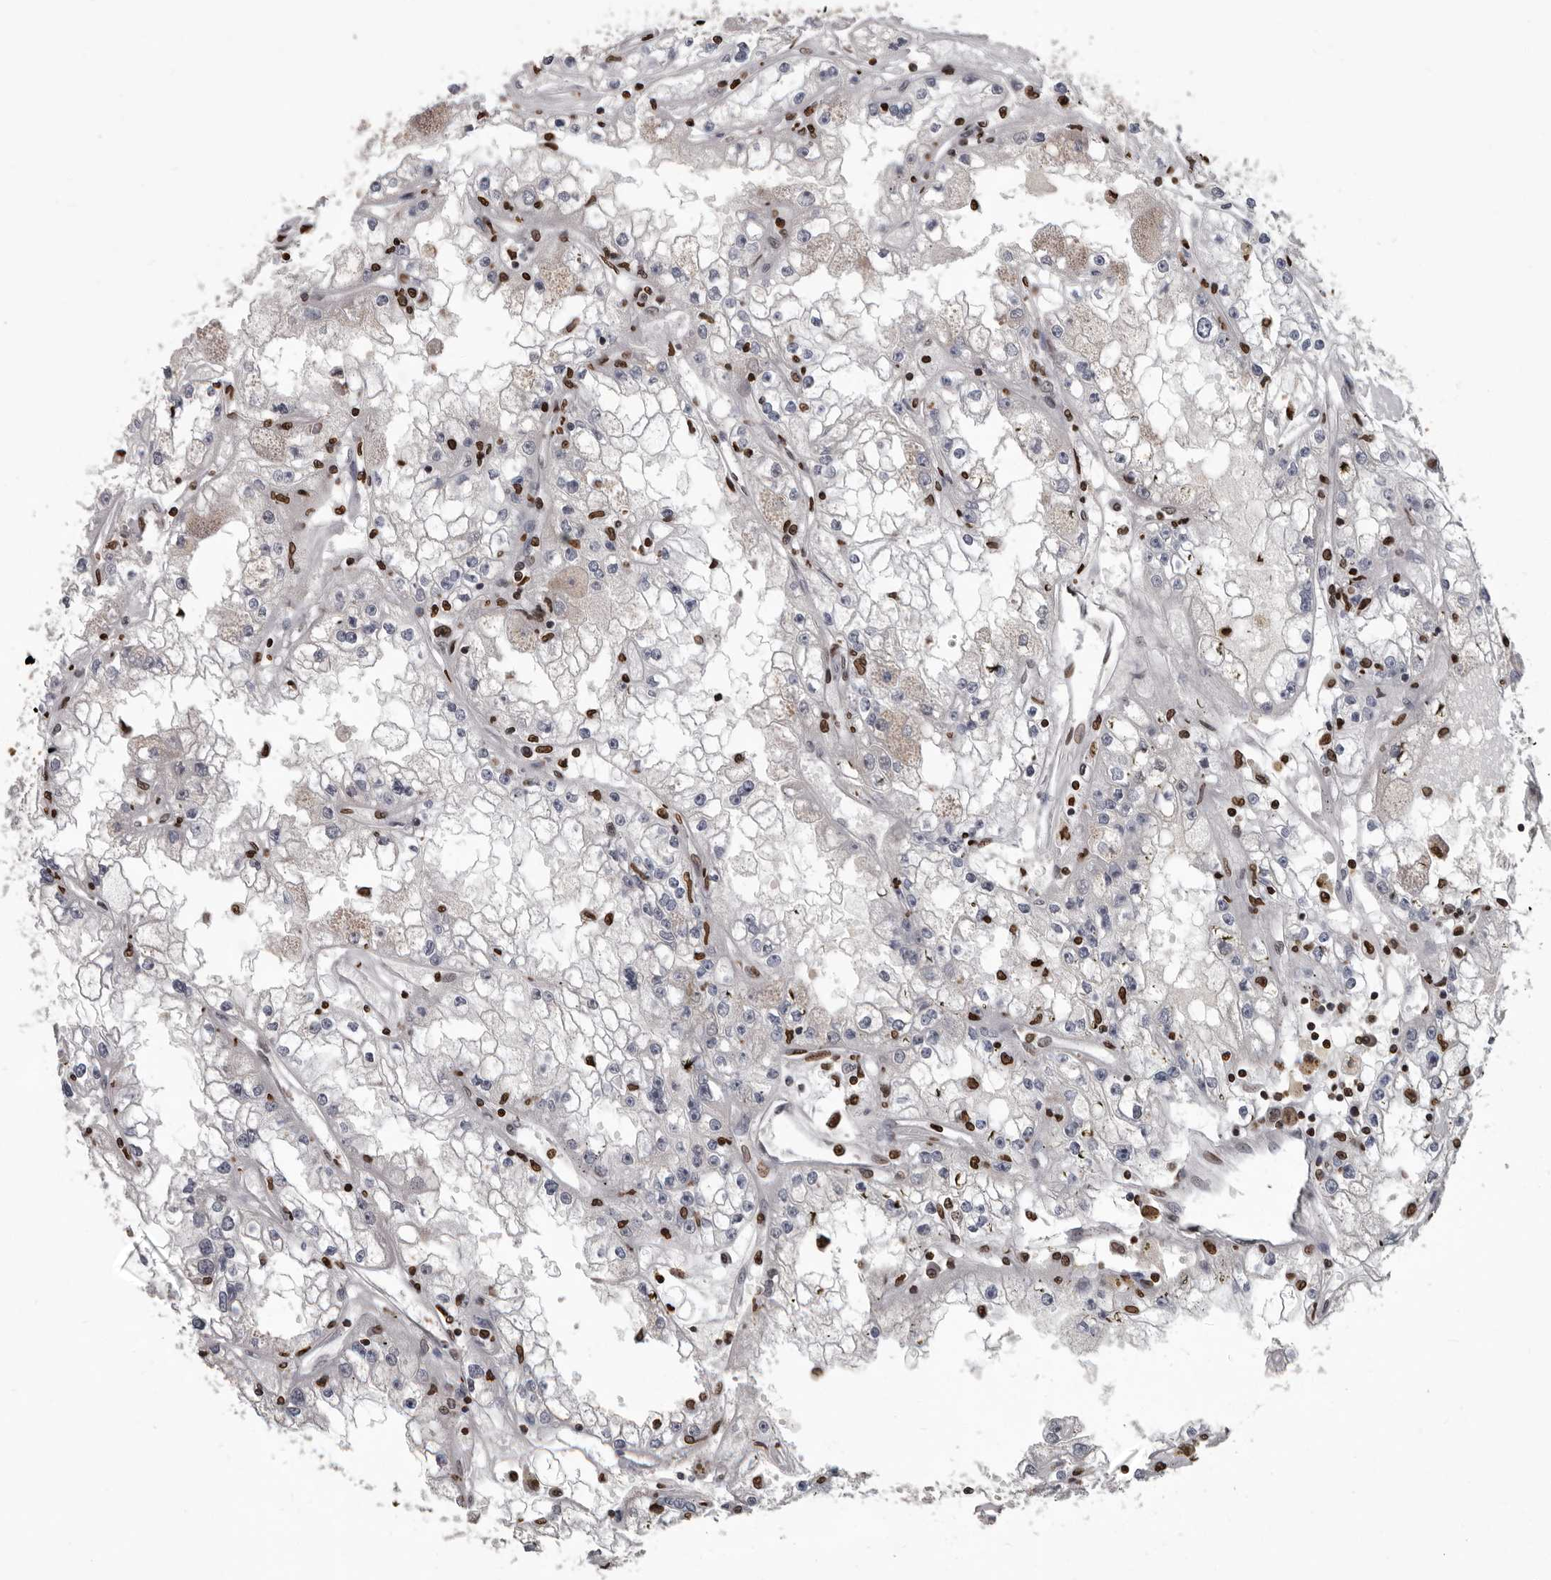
{"staining": {"intensity": "negative", "quantity": "none", "location": "none"}, "tissue": "renal cancer", "cell_type": "Tumor cells", "image_type": "cancer", "snomed": [{"axis": "morphology", "description": "Adenocarcinoma, NOS"}, {"axis": "topography", "description": "Kidney"}], "caption": "Human renal cancer (adenocarcinoma) stained for a protein using immunohistochemistry demonstrates no positivity in tumor cells.", "gene": "AHR", "patient": {"sex": "male", "age": 56}}